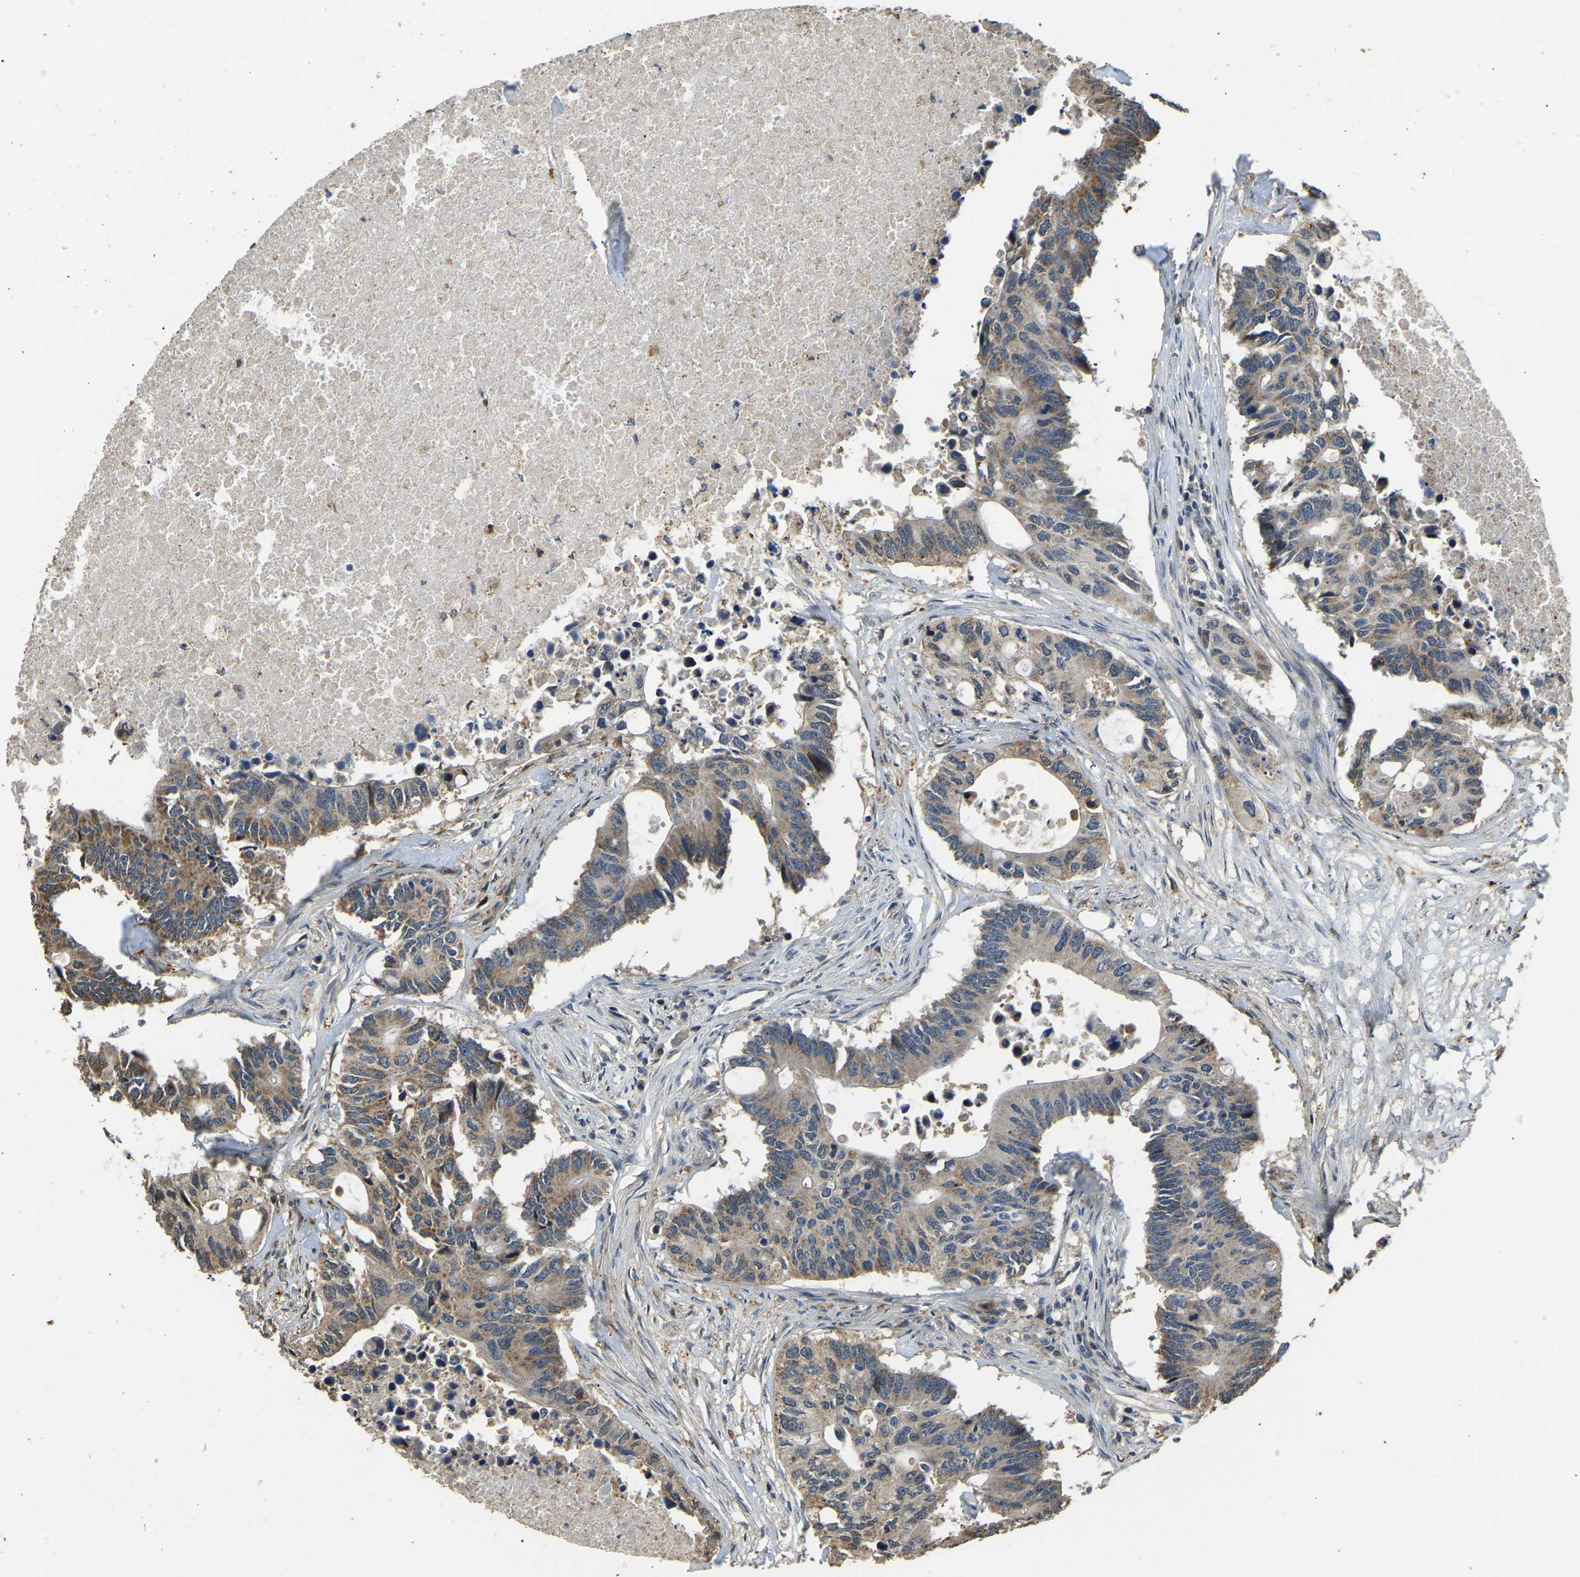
{"staining": {"intensity": "moderate", "quantity": ">75%", "location": "cytoplasmic/membranous"}, "tissue": "colorectal cancer", "cell_type": "Tumor cells", "image_type": "cancer", "snomed": [{"axis": "morphology", "description": "Adenocarcinoma, NOS"}, {"axis": "topography", "description": "Colon"}], "caption": "Protein staining of colorectal cancer tissue exhibits moderate cytoplasmic/membranous expression in approximately >75% of tumor cells.", "gene": "TUFM", "patient": {"sex": "male", "age": 71}}